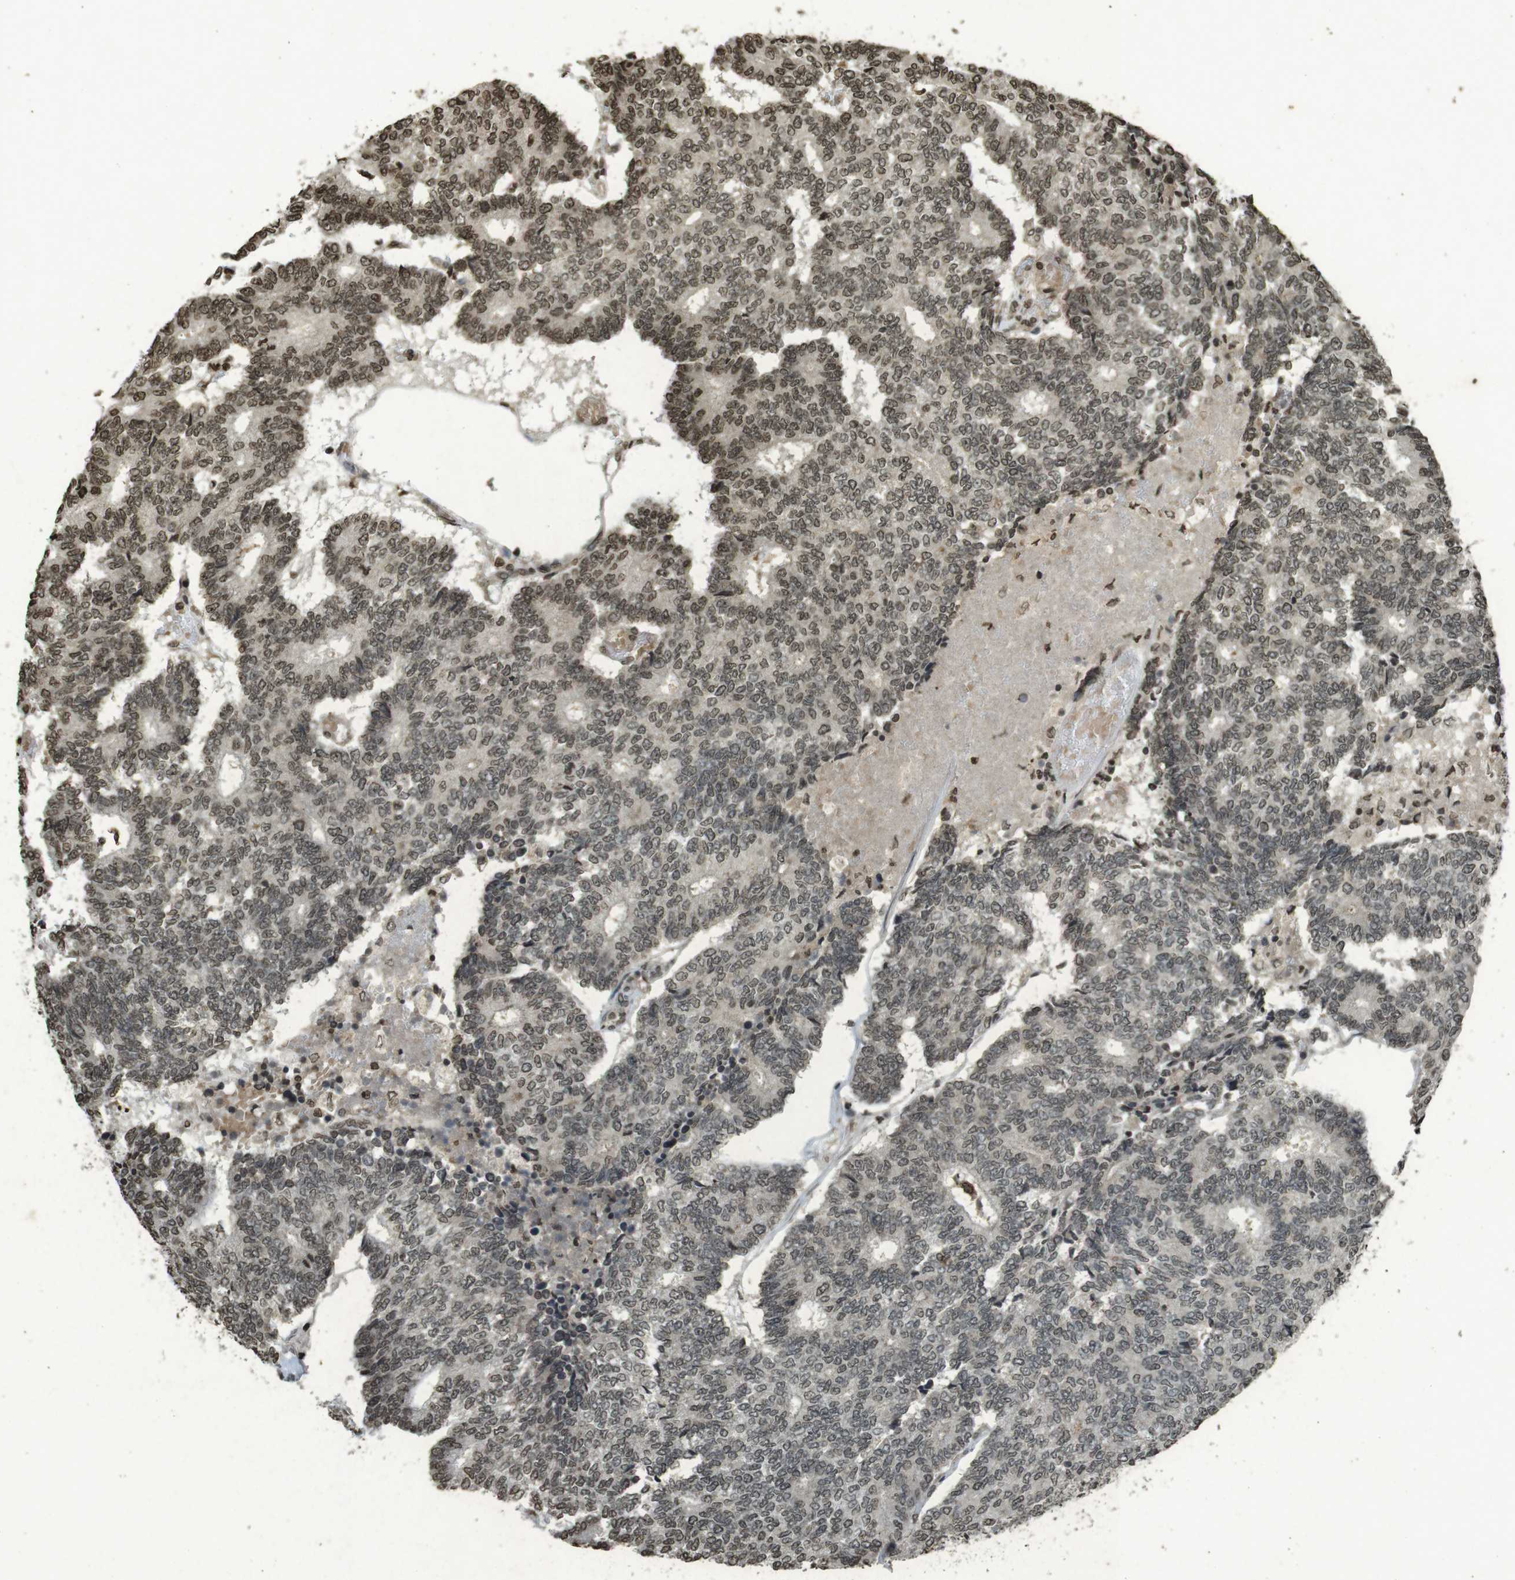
{"staining": {"intensity": "moderate", "quantity": ">75%", "location": "cytoplasmic/membranous,nuclear"}, "tissue": "prostate cancer", "cell_type": "Tumor cells", "image_type": "cancer", "snomed": [{"axis": "morphology", "description": "Normal tissue, NOS"}, {"axis": "morphology", "description": "Adenocarcinoma, High grade"}, {"axis": "topography", "description": "Prostate"}, {"axis": "topography", "description": "Seminal veicle"}], "caption": "Brown immunohistochemical staining in high-grade adenocarcinoma (prostate) shows moderate cytoplasmic/membranous and nuclear positivity in approximately >75% of tumor cells.", "gene": "ORC4", "patient": {"sex": "male", "age": 55}}